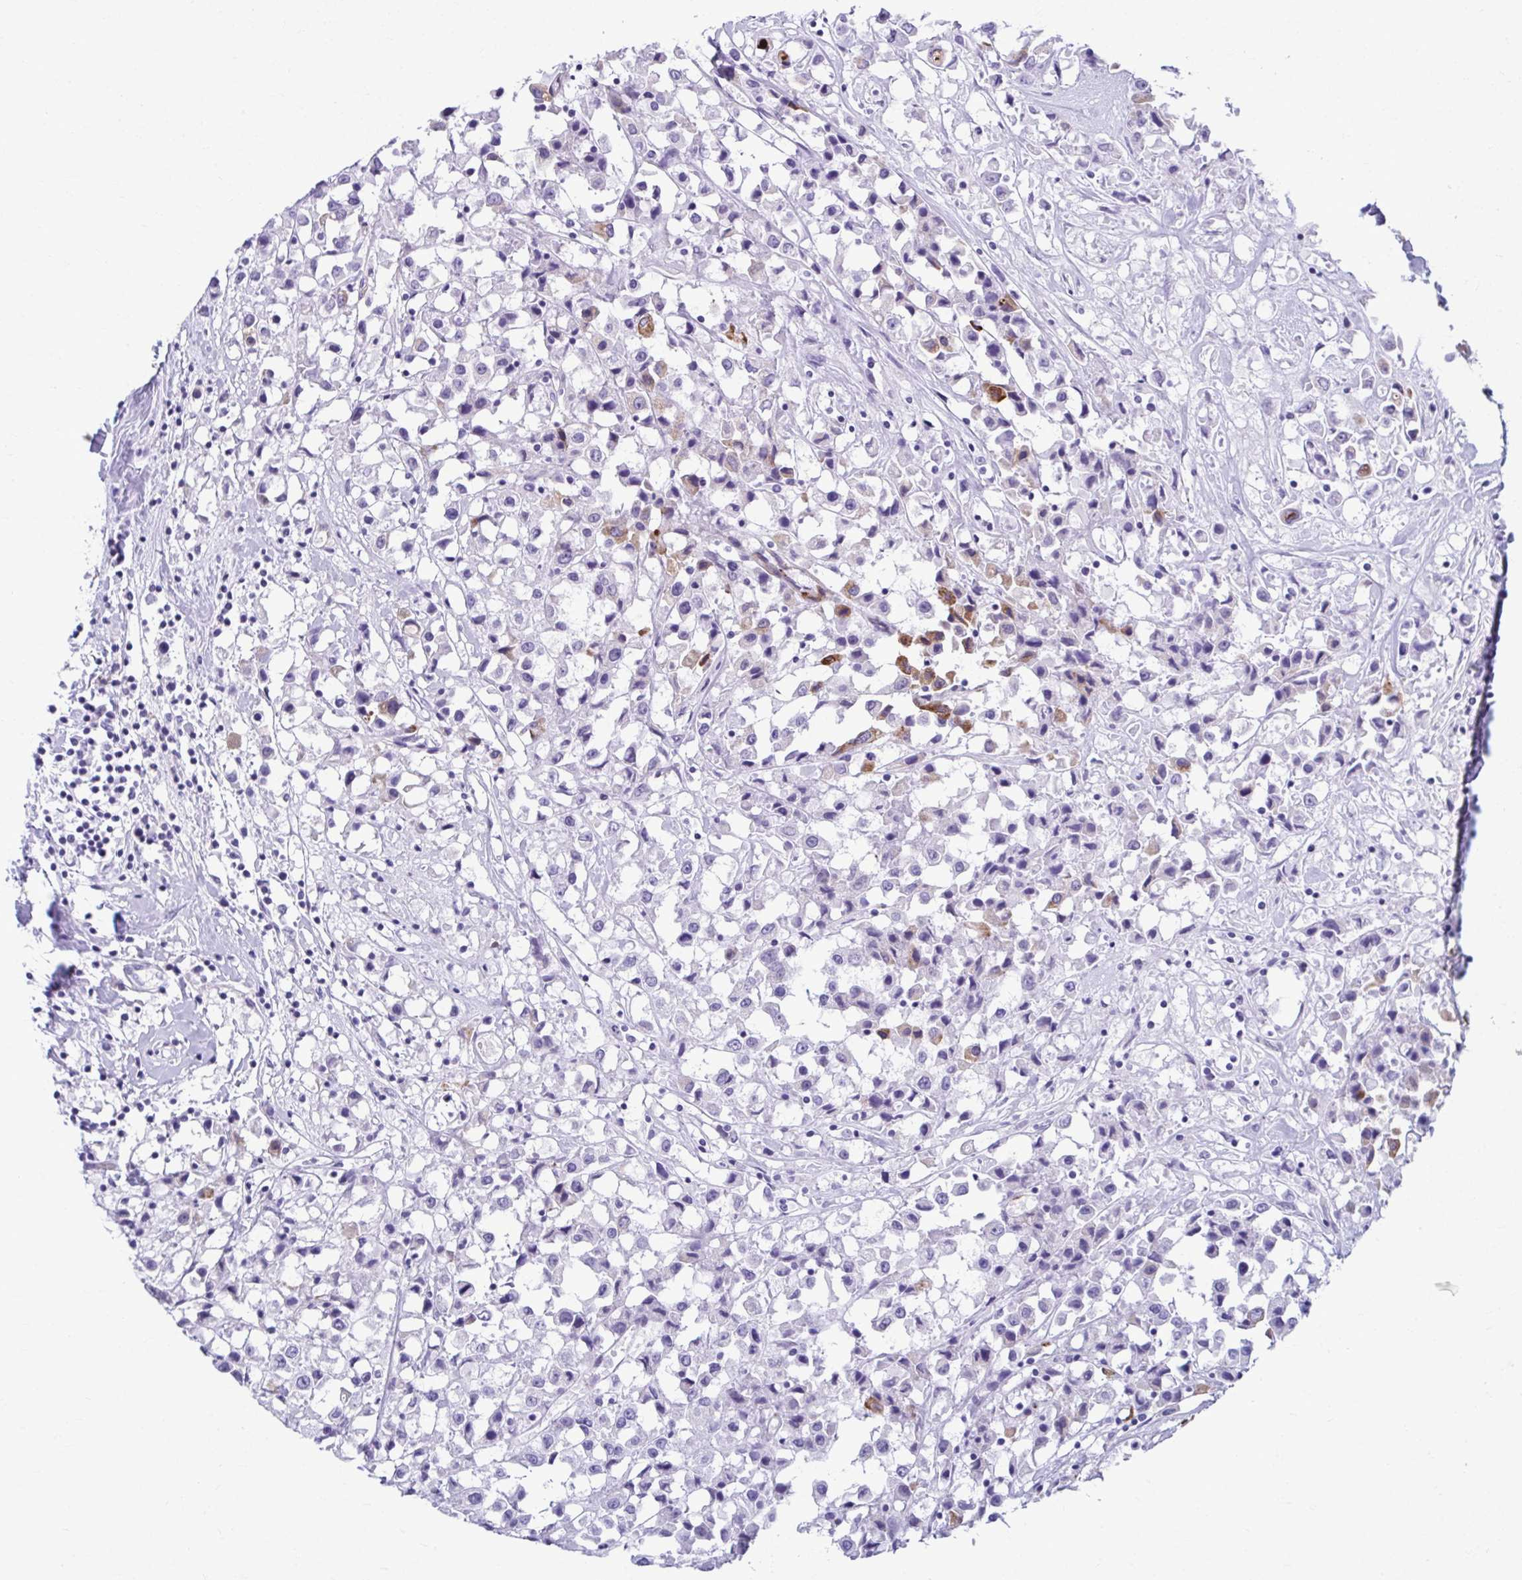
{"staining": {"intensity": "strong", "quantity": "<25%", "location": "cytoplasmic/membranous"}, "tissue": "breast cancer", "cell_type": "Tumor cells", "image_type": "cancer", "snomed": [{"axis": "morphology", "description": "Duct carcinoma"}, {"axis": "topography", "description": "Breast"}], "caption": "Immunohistochemistry (IHC) of breast cancer reveals medium levels of strong cytoplasmic/membranous staining in about <25% of tumor cells. (Brightfield microscopy of DAB IHC at high magnification).", "gene": "SERPINI1", "patient": {"sex": "female", "age": 61}}